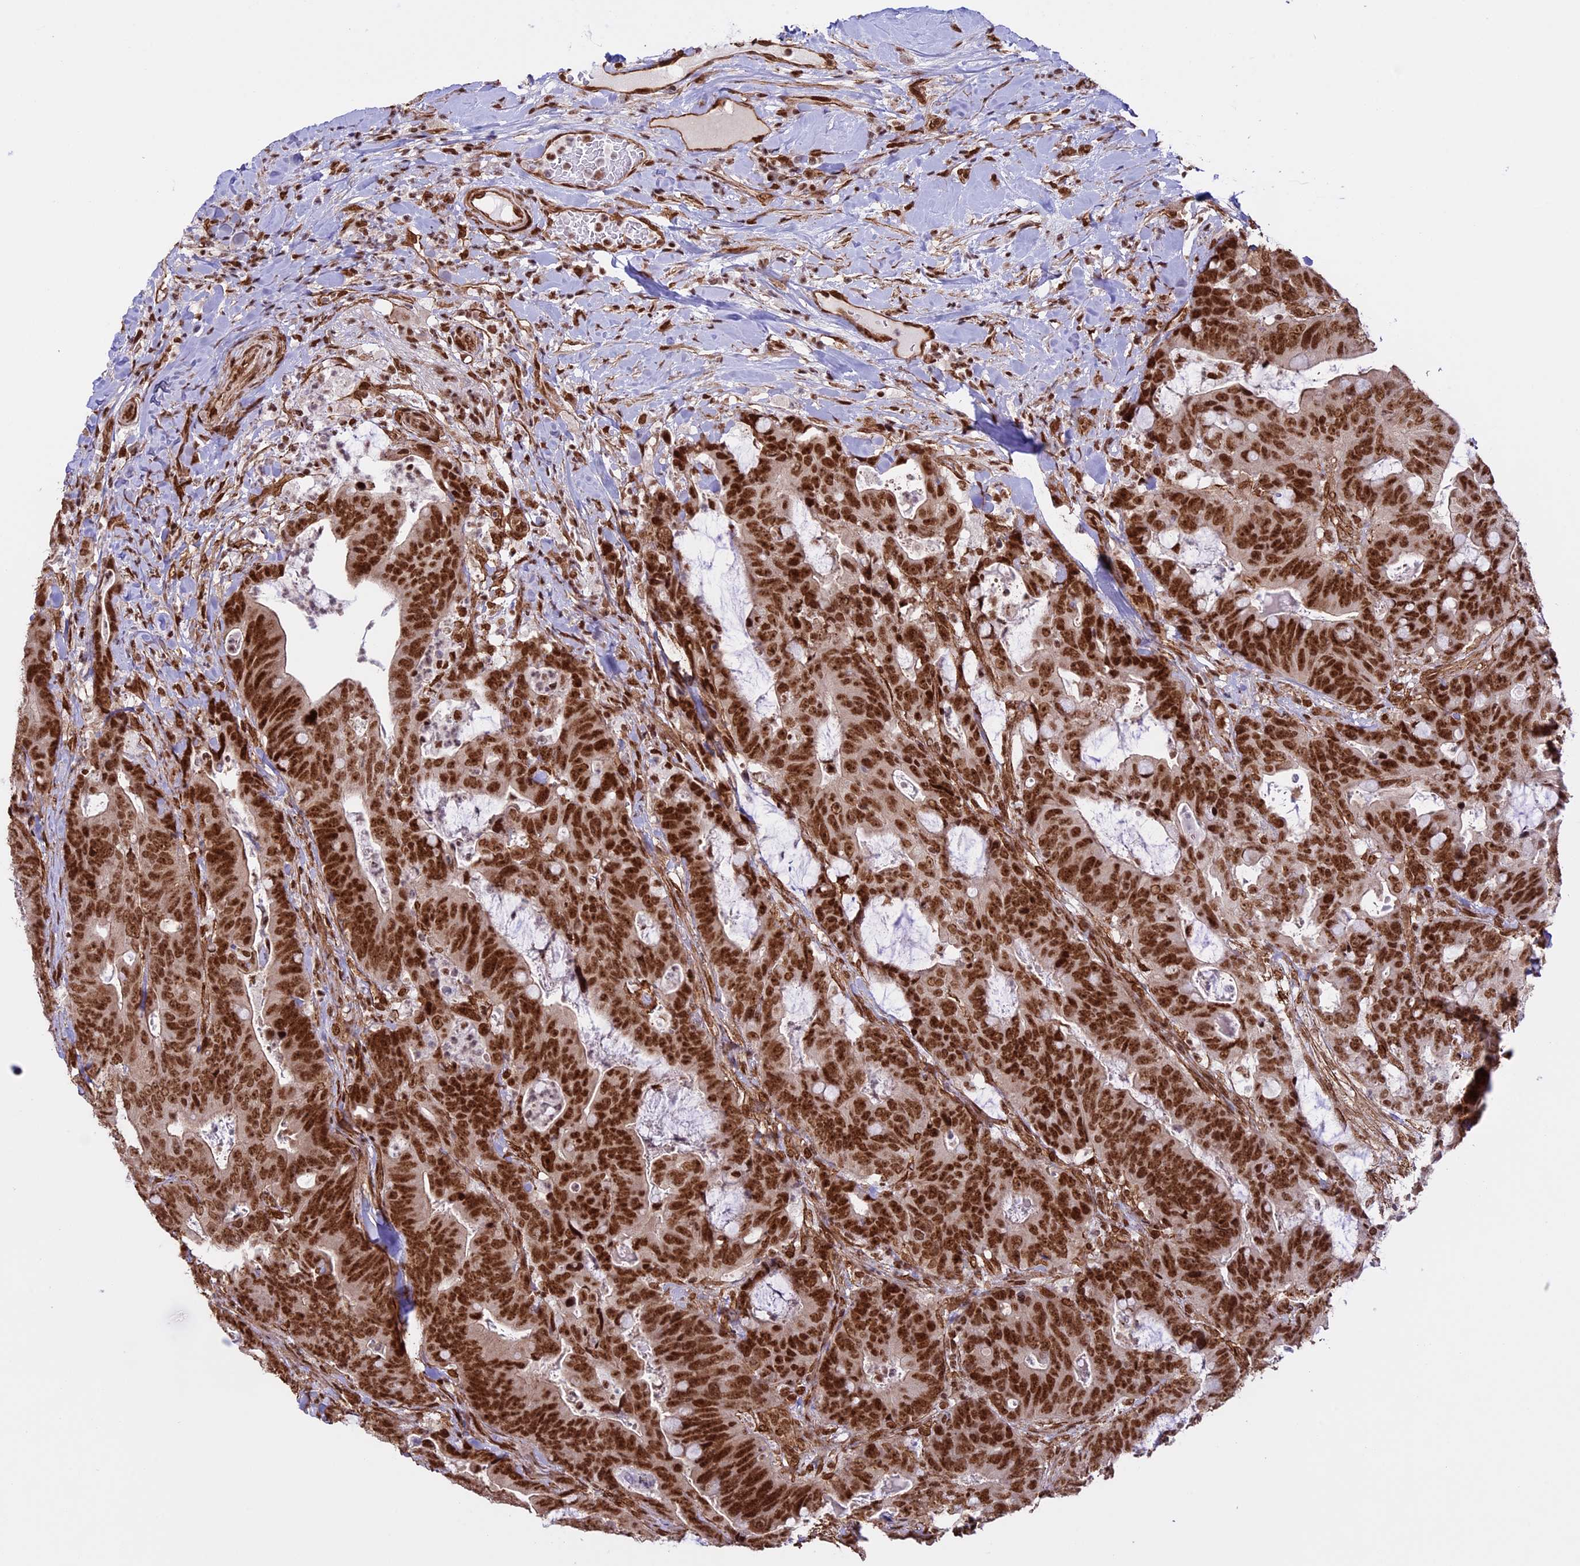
{"staining": {"intensity": "strong", "quantity": ">75%", "location": "nuclear"}, "tissue": "colorectal cancer", "cell_type": "Tumor cells", "image_type": "cancer", "snomed": [{"axis": "morphology", "description": "Adenocarcinoma, NOS"}, {"axis": "topography", "description": "Colon"}], "caption": "A micrograph showing strong nuclear expression in approximately >75% of tumor cells in colorectal cancer (adenocarcinoma), as visualized by brown immunohistochemical staining.", "gene": "MPHOSPH8", "patient": {"sex": "female", "age": 82}}